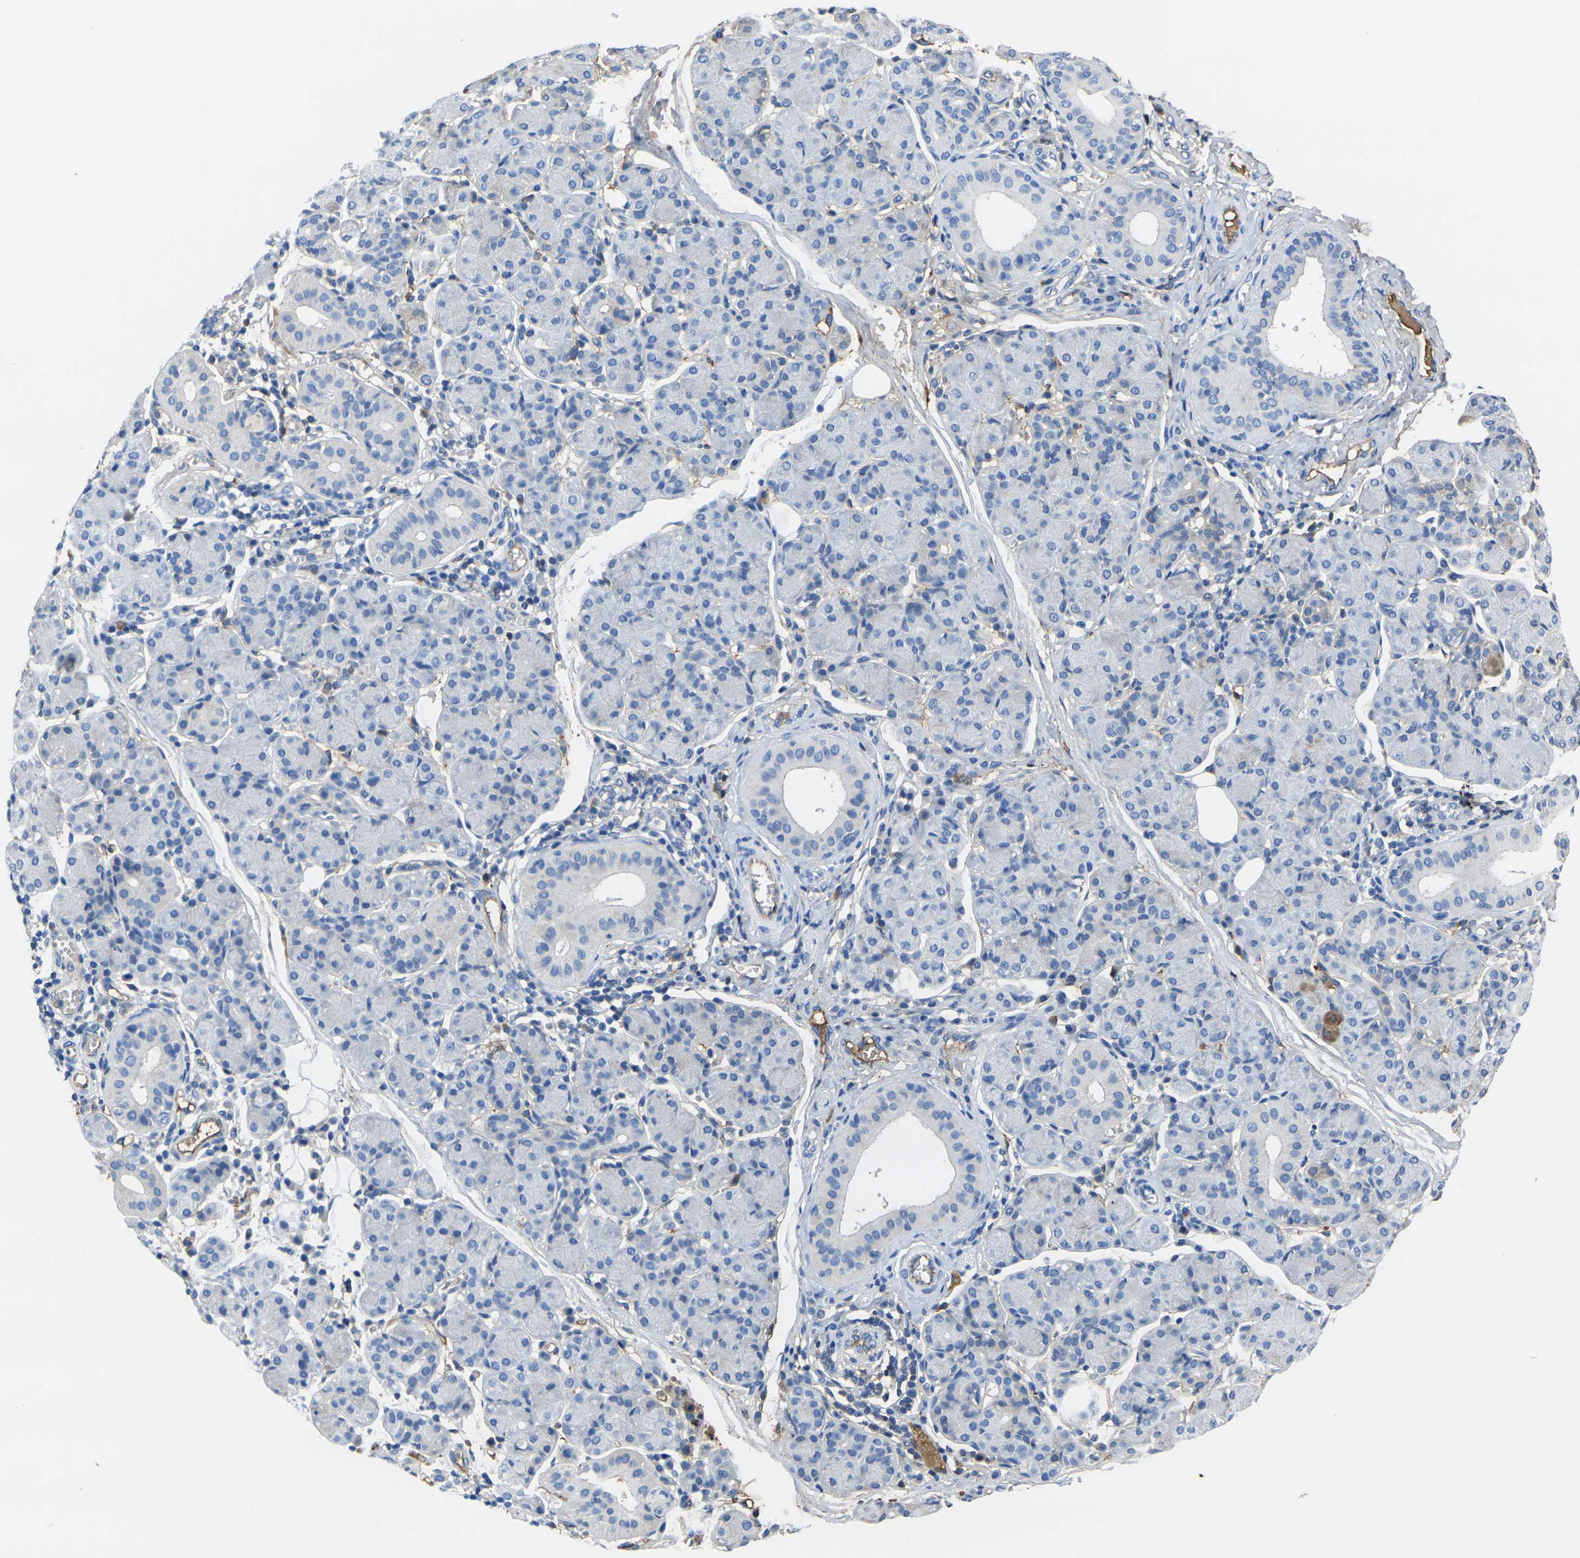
{"staining": {"intensity": "negative", "quantity": "none", "location": "none"}, "tissue": "salivary gland", "cell_type": "Glandular cells", "image_type": "normal", "snomed": [{"axis": "morphology", "description": "Normal tissue, NOS"}, {"axis": "morphology", "description": "Inflammation, NOS"}, {"axis": "topography", "description": "Lymph node"}, {"axis": "topography", "description": "Salivary gland"}], "caption": "This micrograph is of normal salivary gland stained with IHC to label a protein in brown with the nuclei are counter-stained blue. There is no expression in glandular cells.", "gene": "GREM2", "patient": {"sex": "male", "age": 3}}